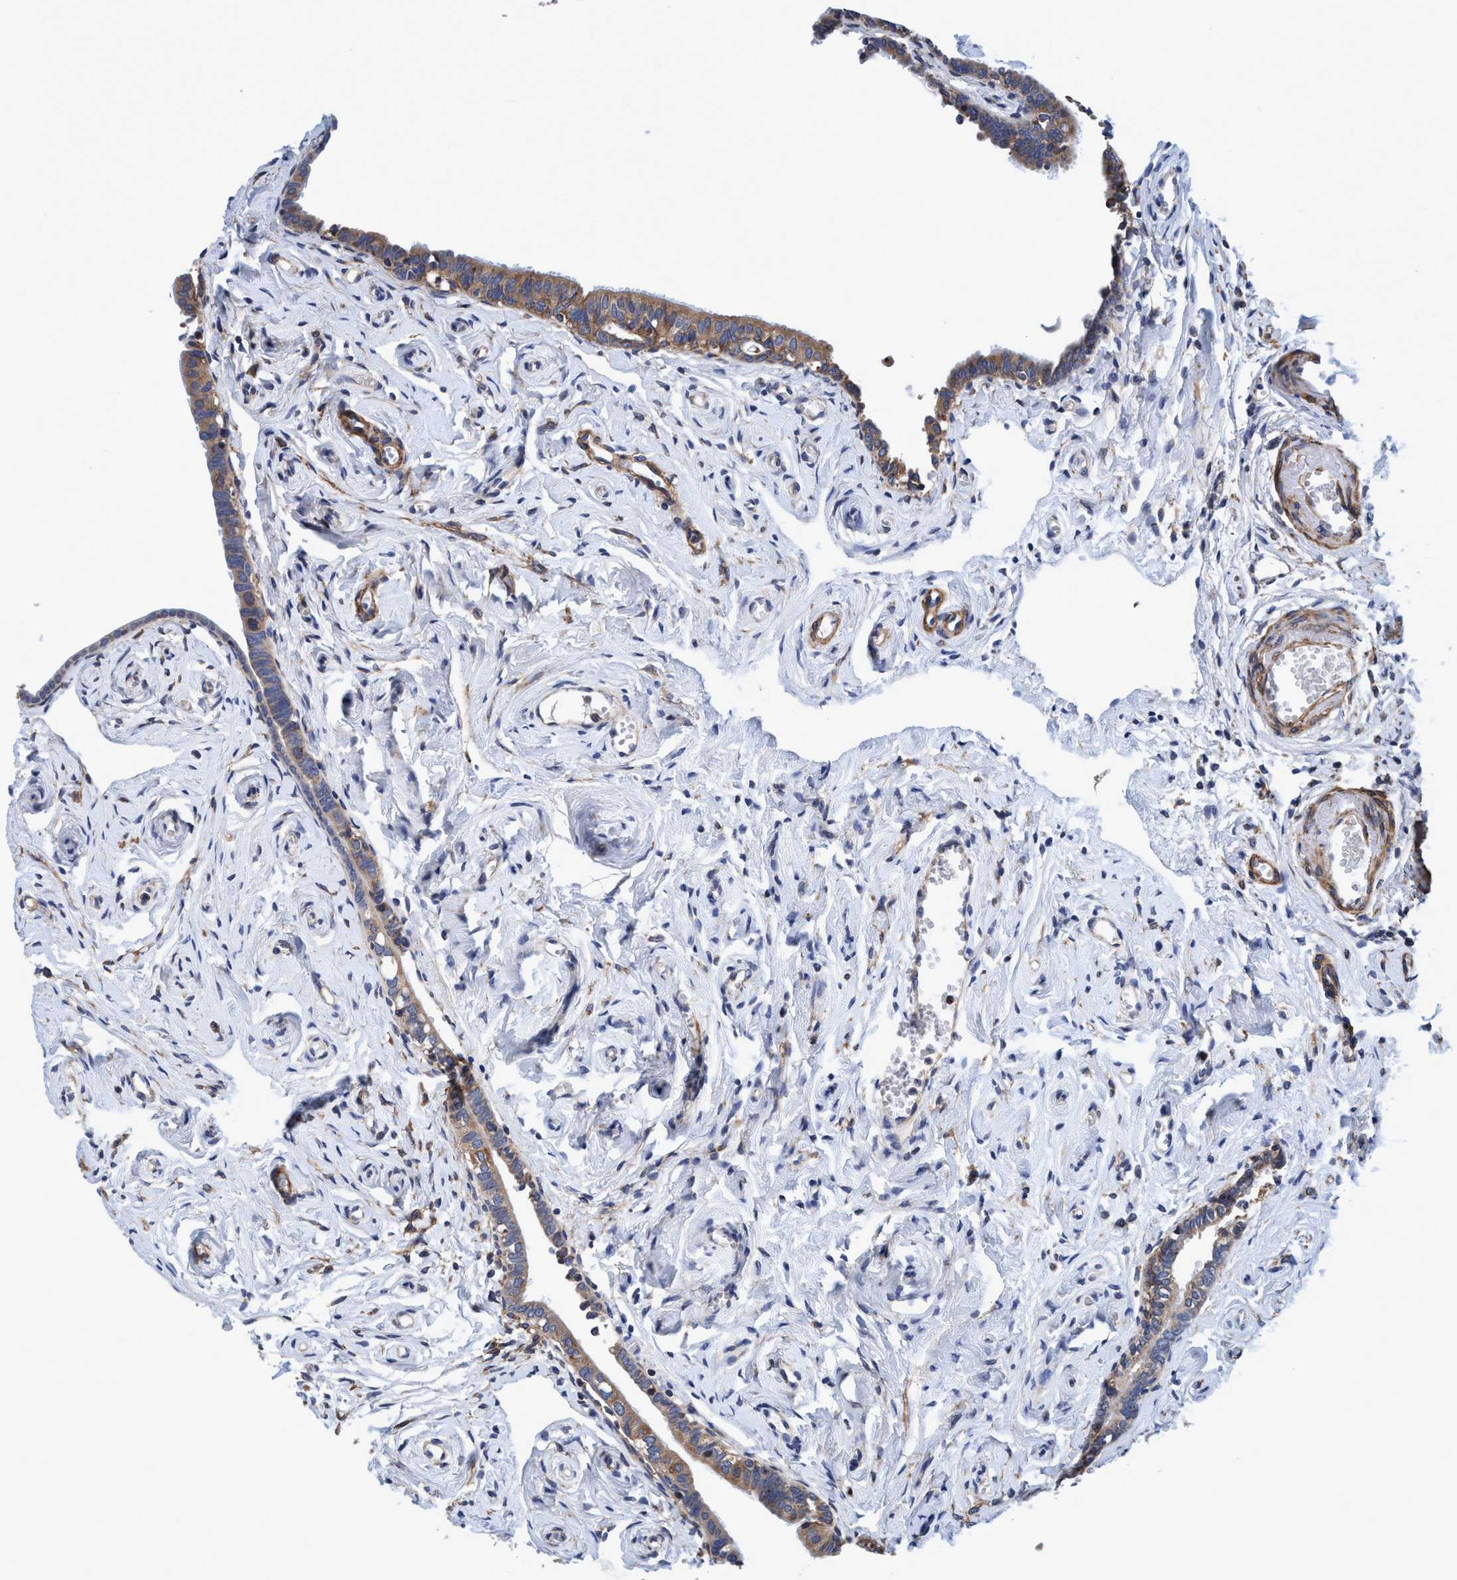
{"staining": {"intensity": "moderate", "quantity": "25%-75%", "location": "cytoplasmic/membranous"}, "tissue": "fallopian tube", "cell_type": "Glandular cells", "image_type": "normal", "snomed": [{"axis": "morphology", "description": "Normal tissue, NOS"}, {"axis": "topography", "description": "Fallopian tube"}], "caption": "Fallopian tube stained with DAB (3,3'-diaminobenzidine) immunohistochemistry displays medium levels of moderate cytoplasmic/membranous positivity in about 25%-75% of glandular cells. Using DAB (brown) and hematoxylin (blue) stains, captured at high magnification using brightfield microscopy.", "gene": "CALCOCO2", "patient": {"sex": "female", "age": 71}}